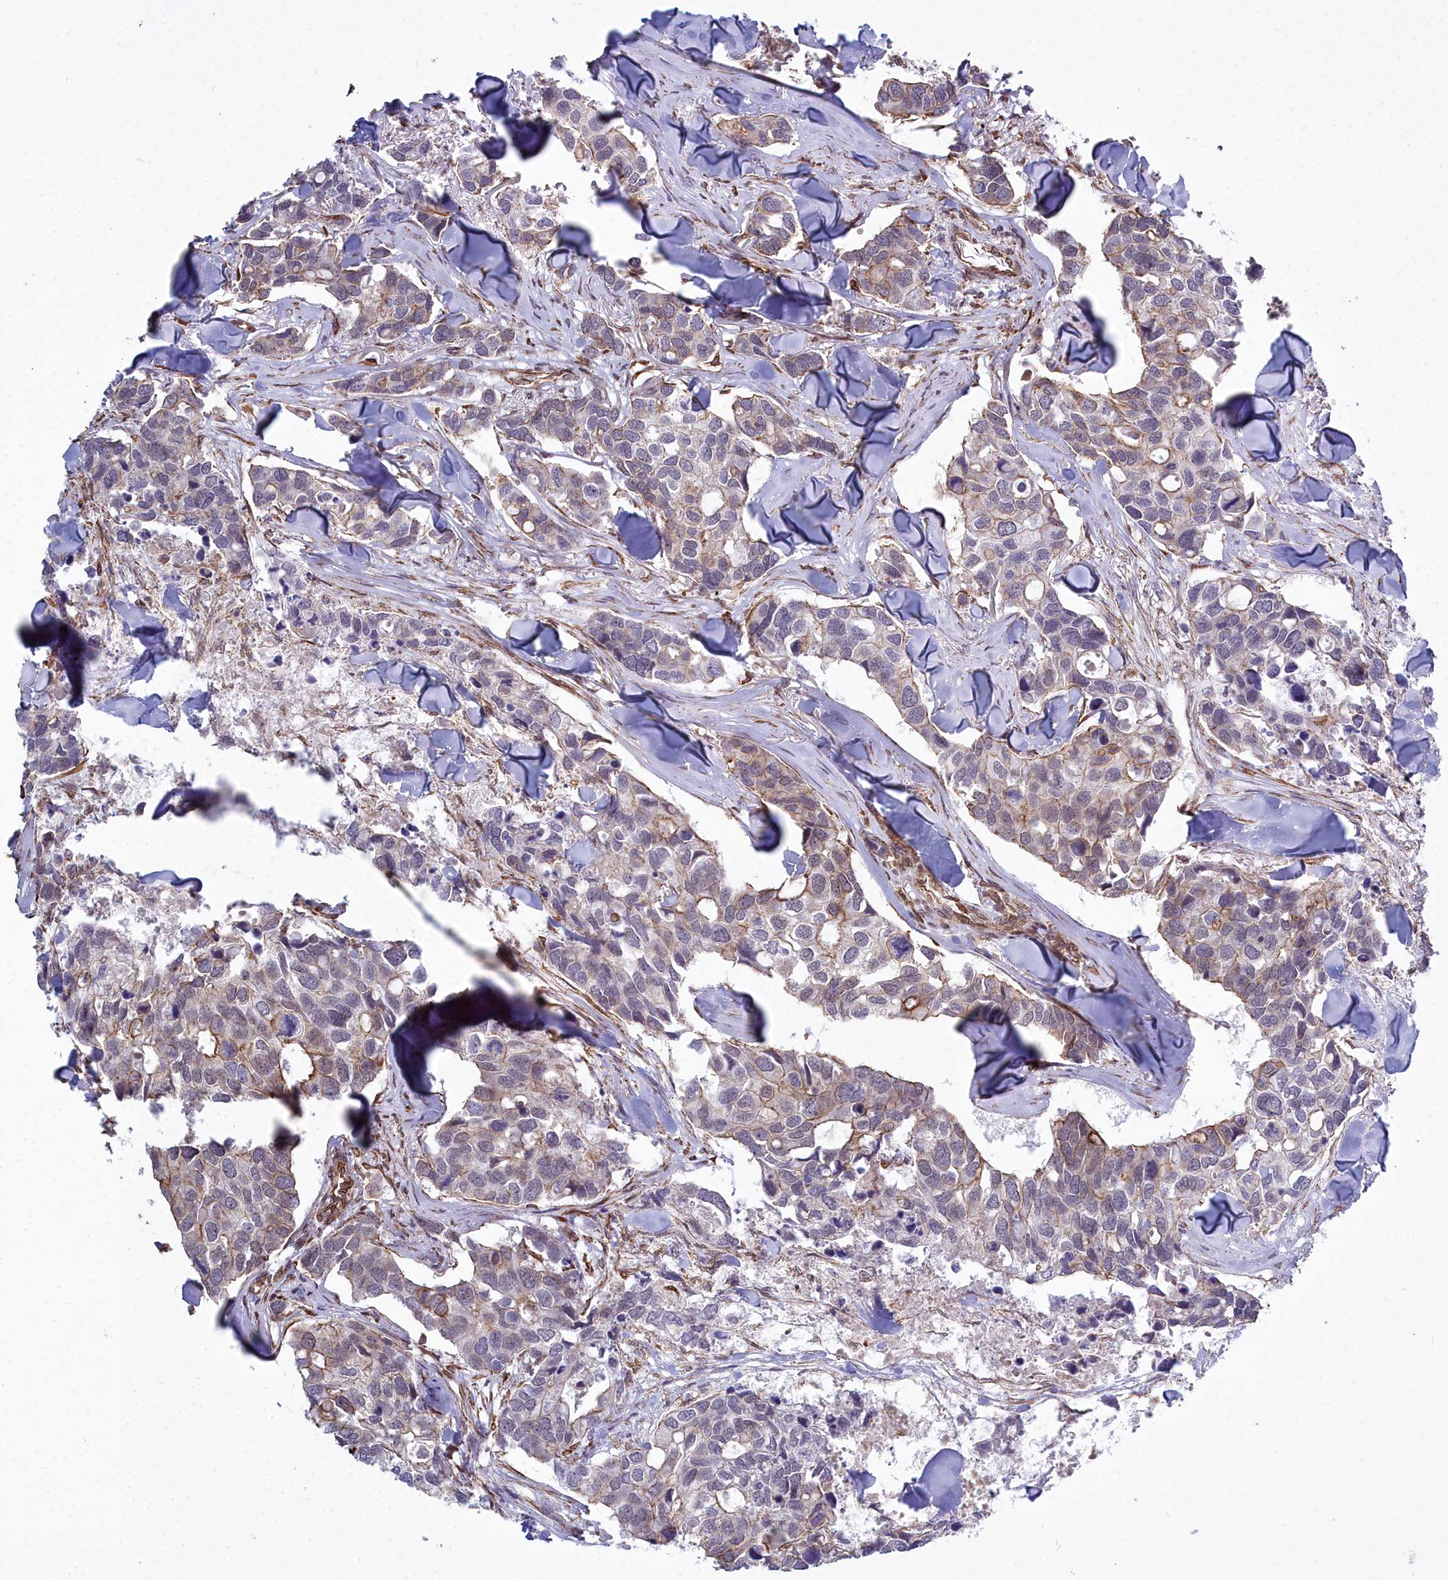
{"staining": {"intensity": "weak", "quantity": "<25%", "location": "cytoplasmic/membranous"}, "tissue": "breast cancer", "cell_type": "Tumor cells", "image_type": "cancer", "snomed": [{"axis": "morphology", "description": "Duct carcinoma"}, {"axis": "topography", "description": "Breast"}], "caption": "IHC image of breast cancer (infiltrating ductal carcinoma) stained for a protein (brown), which reveals no staining in tumor cells.", "gene": "YJU2", "patient": {"sex": "female", "age": 83}}